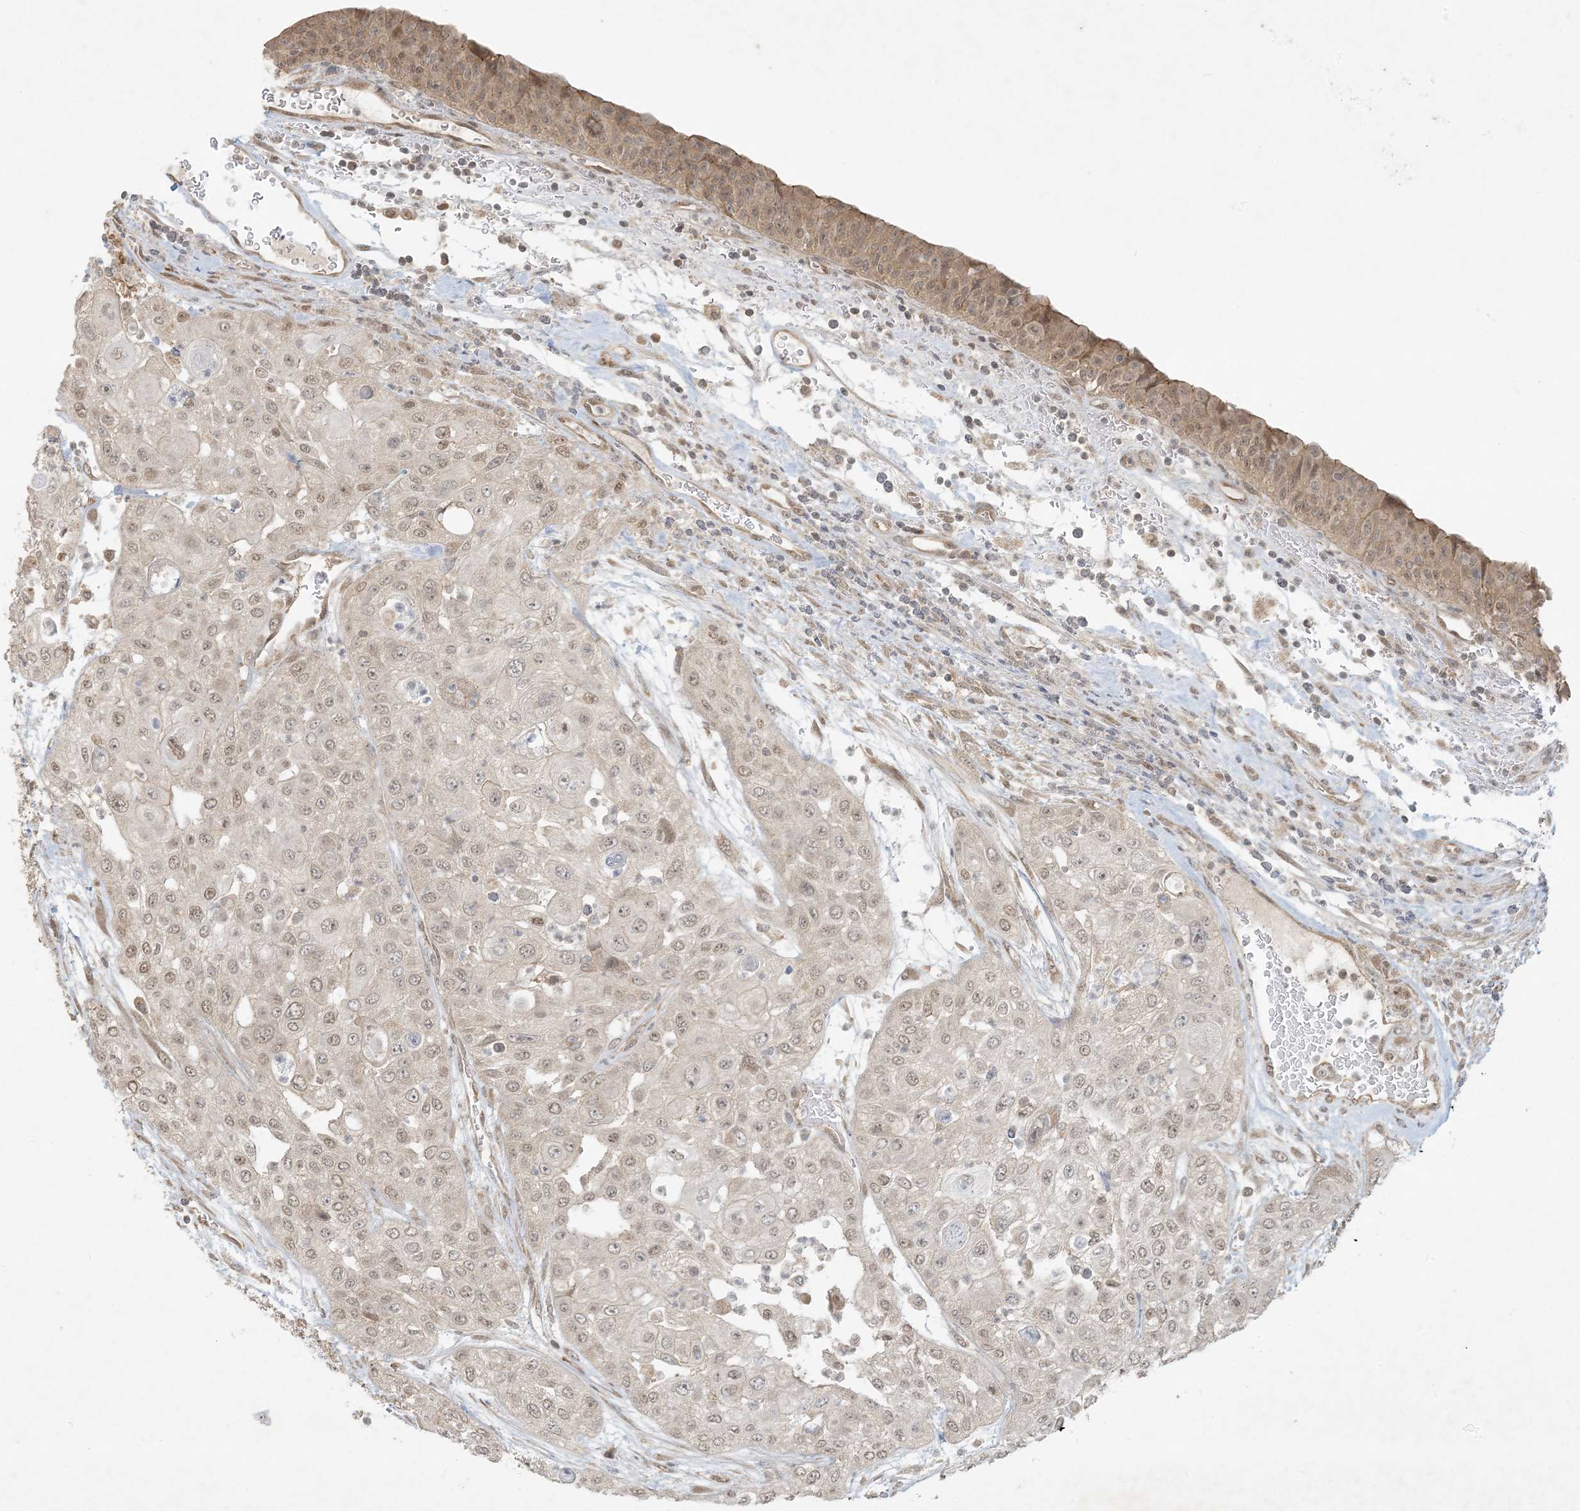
{"staining": {"intensity": "weak", "quantity": "25%-75%", "location": "nuclear"}, "tissue": "urothelial cancer", "cell_type": "Tumor cells", "image_type": "cancer", "snomed": [{"axis": "morphology", "description": "Urothelial carcinoma, High grade"}, {"axis": "topography", "description": "Urinary bladder"}], "caption": "A photomicrograph showing weak nuclear staining in about 25%-75% of tumor cells in urothelial cancer, as visualized by brown immunohistochemical staining.", "gene": "BCORL1", "patient": {"sex": "female", "age": 79}}